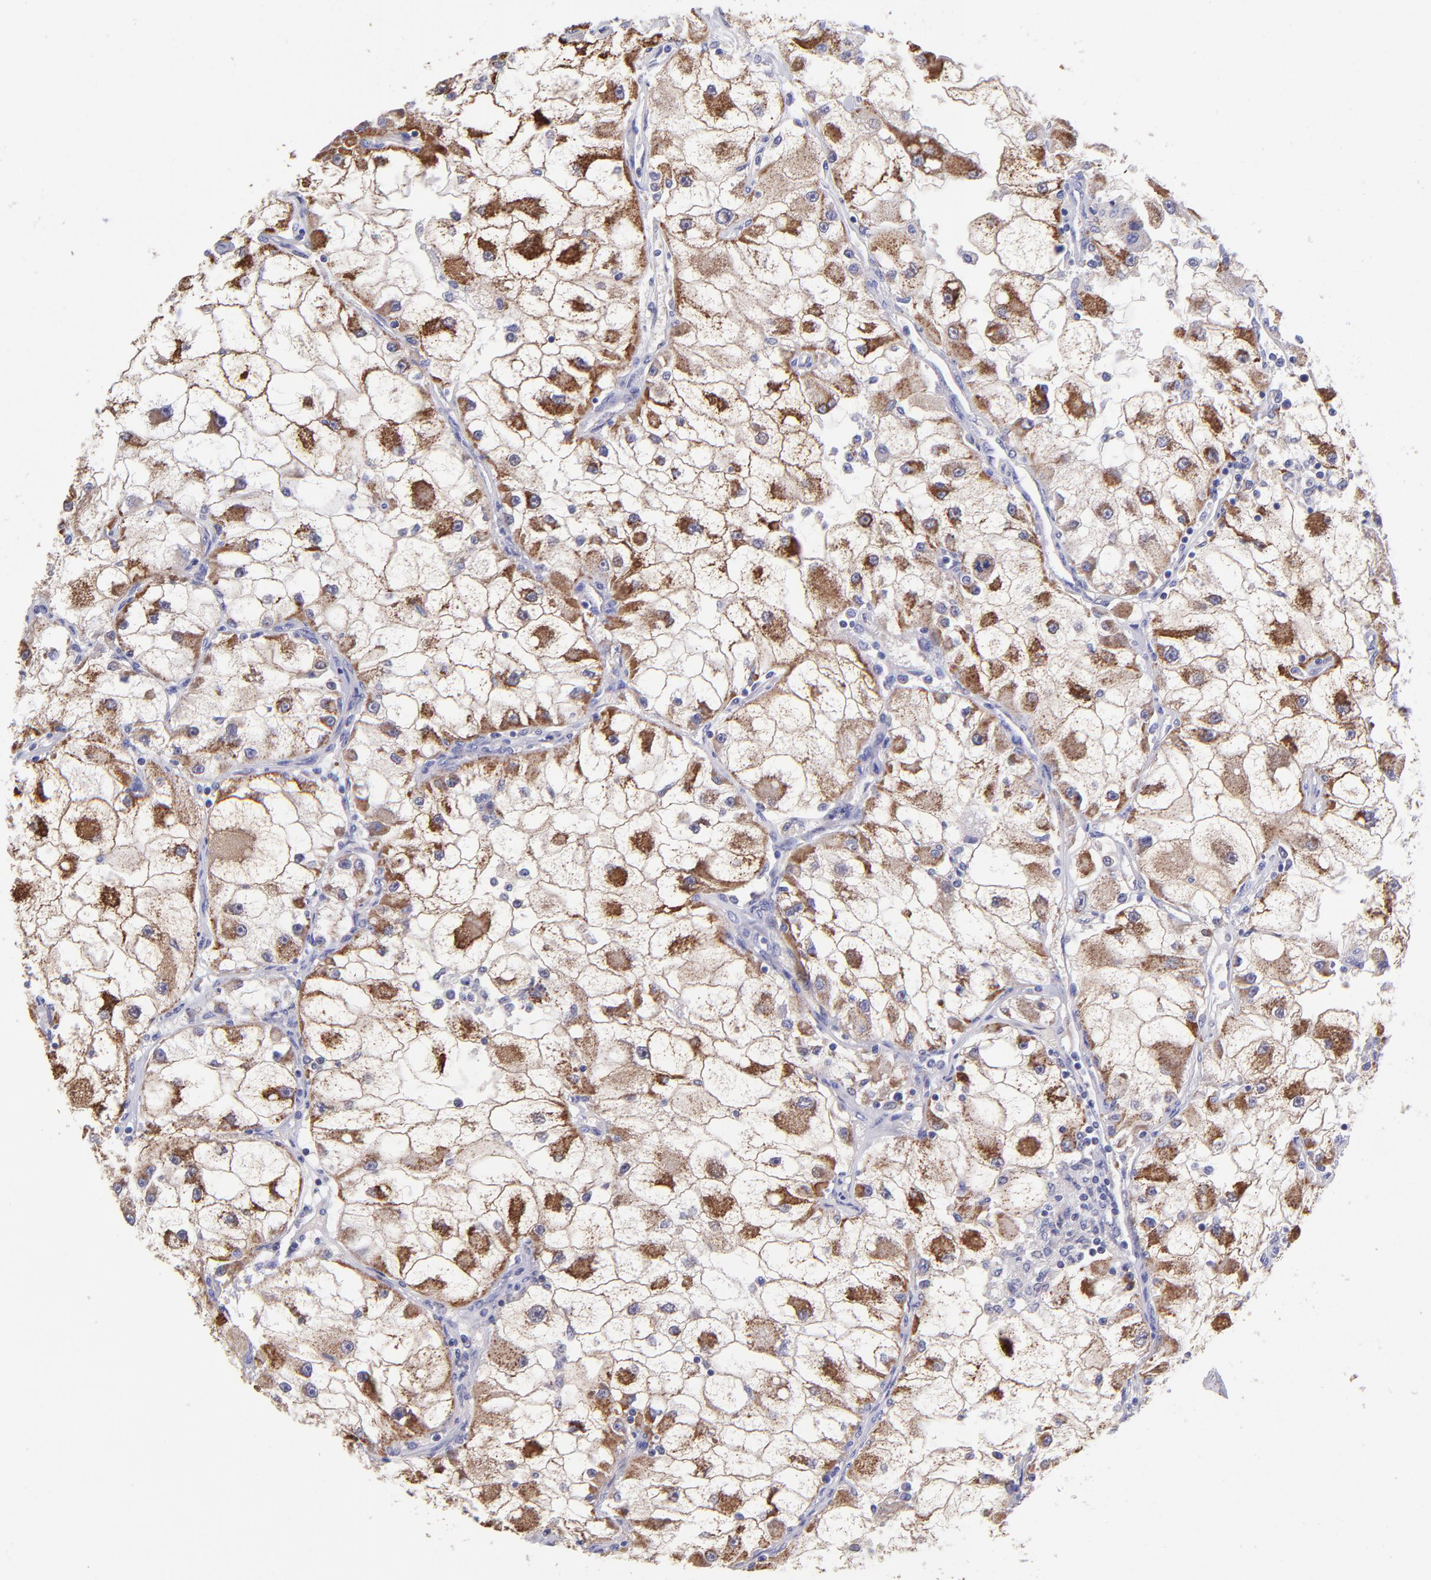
{"staining": {"intensity": "strong", "quantity": ">75%", "location": "cytoplasmic/membranous"}, "tissue": "renal cancer", "cell_type": "Tumor cells", "image_type": "cancer", "snomed": [{"axis": "morphology", "description": "Adenocarcinoma, NOS"}, {"axis": "topography", "description": "Kidney"}], "caption": "High-power microscopy captured an immunohistochemistry histopathology image of renal cancer, revealing strong cytoplasmic/membranous staining in about >75% of tumor cells.", "gene": "NSF", "patient": {"sex": "female", "age": 73}}